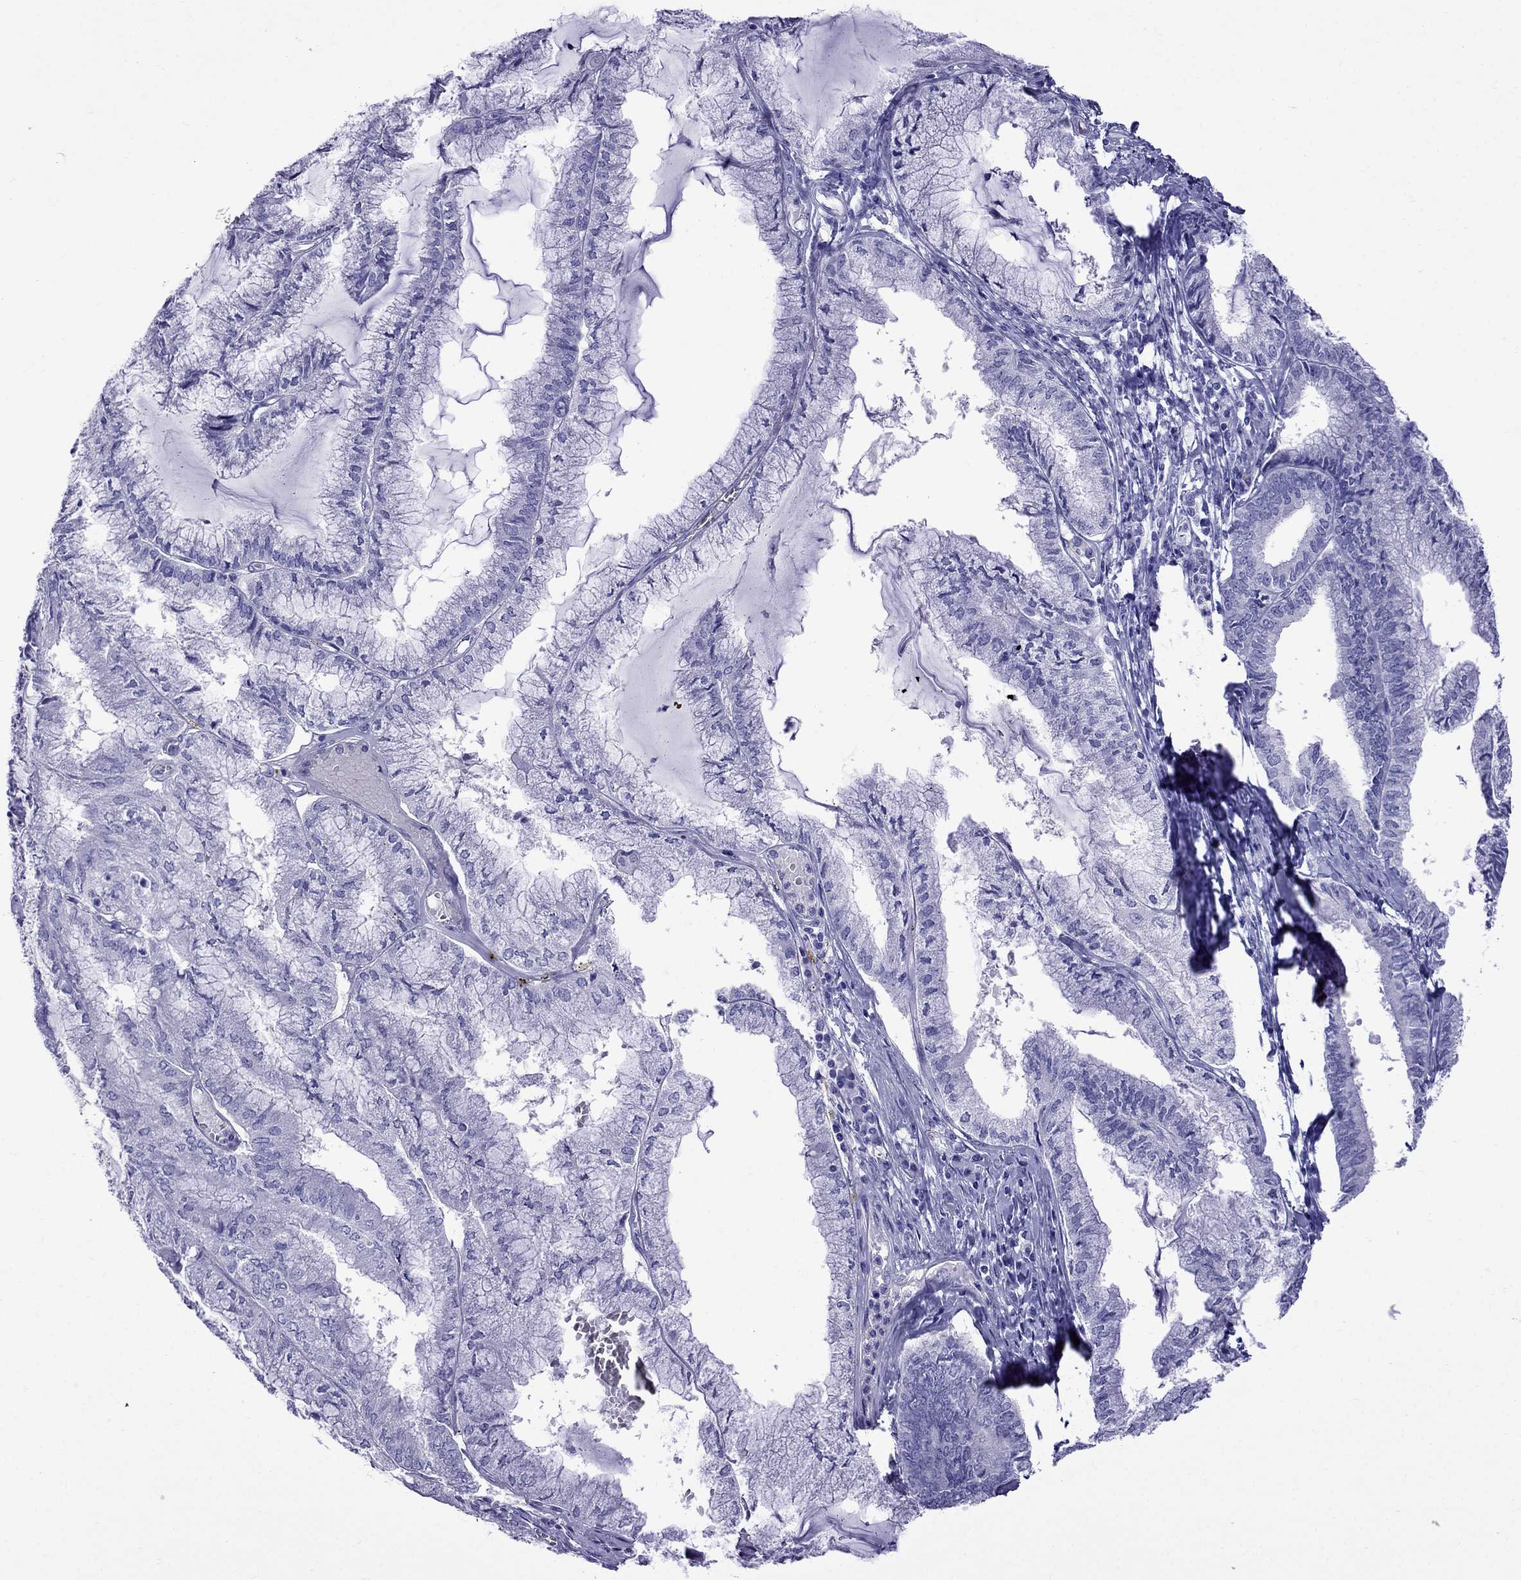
{"staining": {"intensity": "negative", "quantity": "none", "location": "none"}, "tissue": "endometrial cancer", "cell_type": "Tumor cells", "image_type": "cancer", "snomed": [{"axis": "morphology", "description": "Carcinoma, NOS"}, {"axis": "topography", "description": "Endometrium"}], "caption": "Tumor cells show no significant expression in endometrial carcinoma.", "gene": "CRYBA1", "patient": {"sex": "female", "age": 62}}